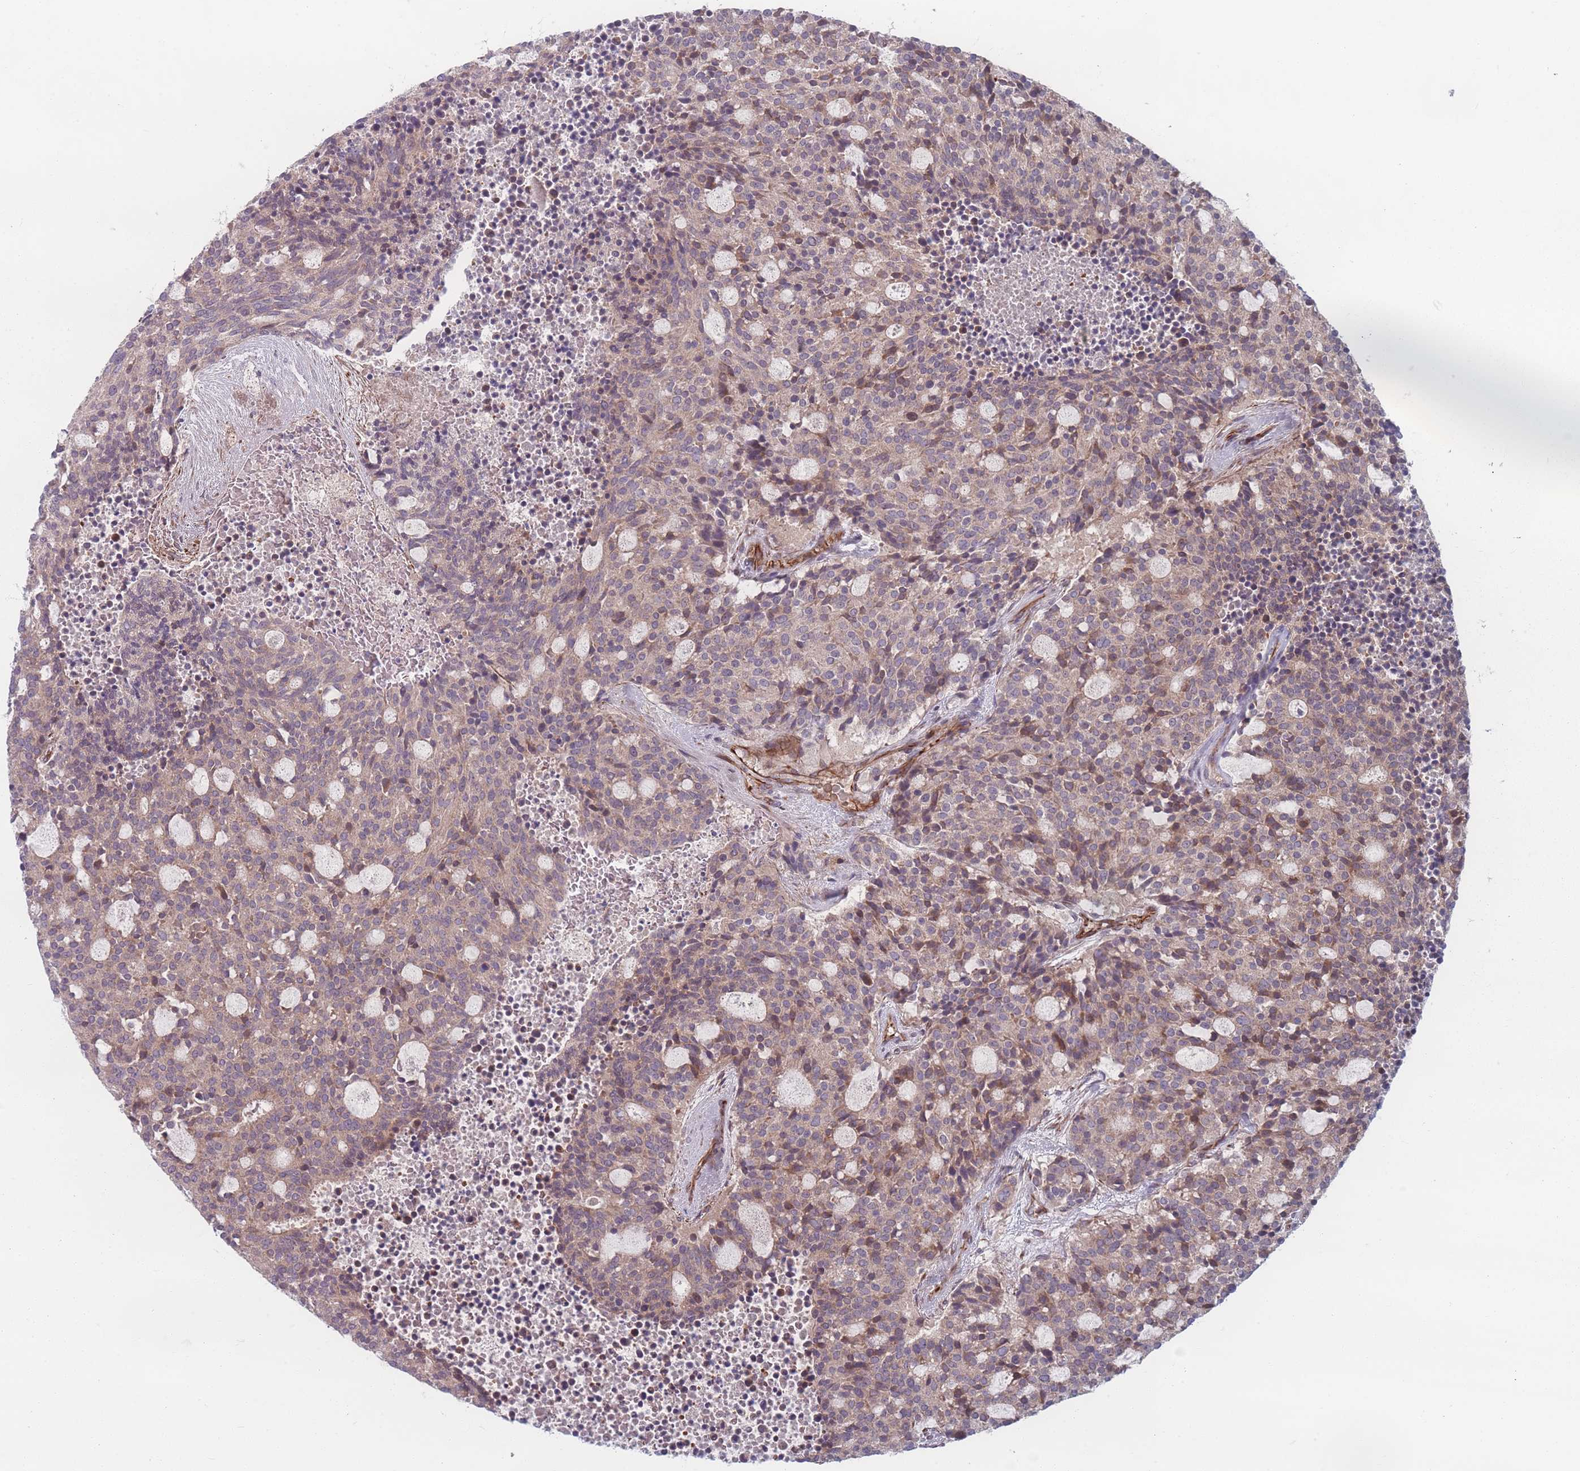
{"staining": {"intensity": "weak", "quantity": "<25%", "location": "cytoplasmic/membranous"}, "tissue": "carcinoid", "cell_type": "Tumor cells", "image_type": "cancer", "snomed": [{"axis": "morphology", "description": "Carcinoid, malignant, NOS"}, {"axis": "topography", "description": "Pancreas"}], "caption": "An image of carcinoid stained for a protein reveals no brown staining in tumor cells.", "gene": "EEF1AKMT2", "patient": {"sex": "female", "age": 54}}